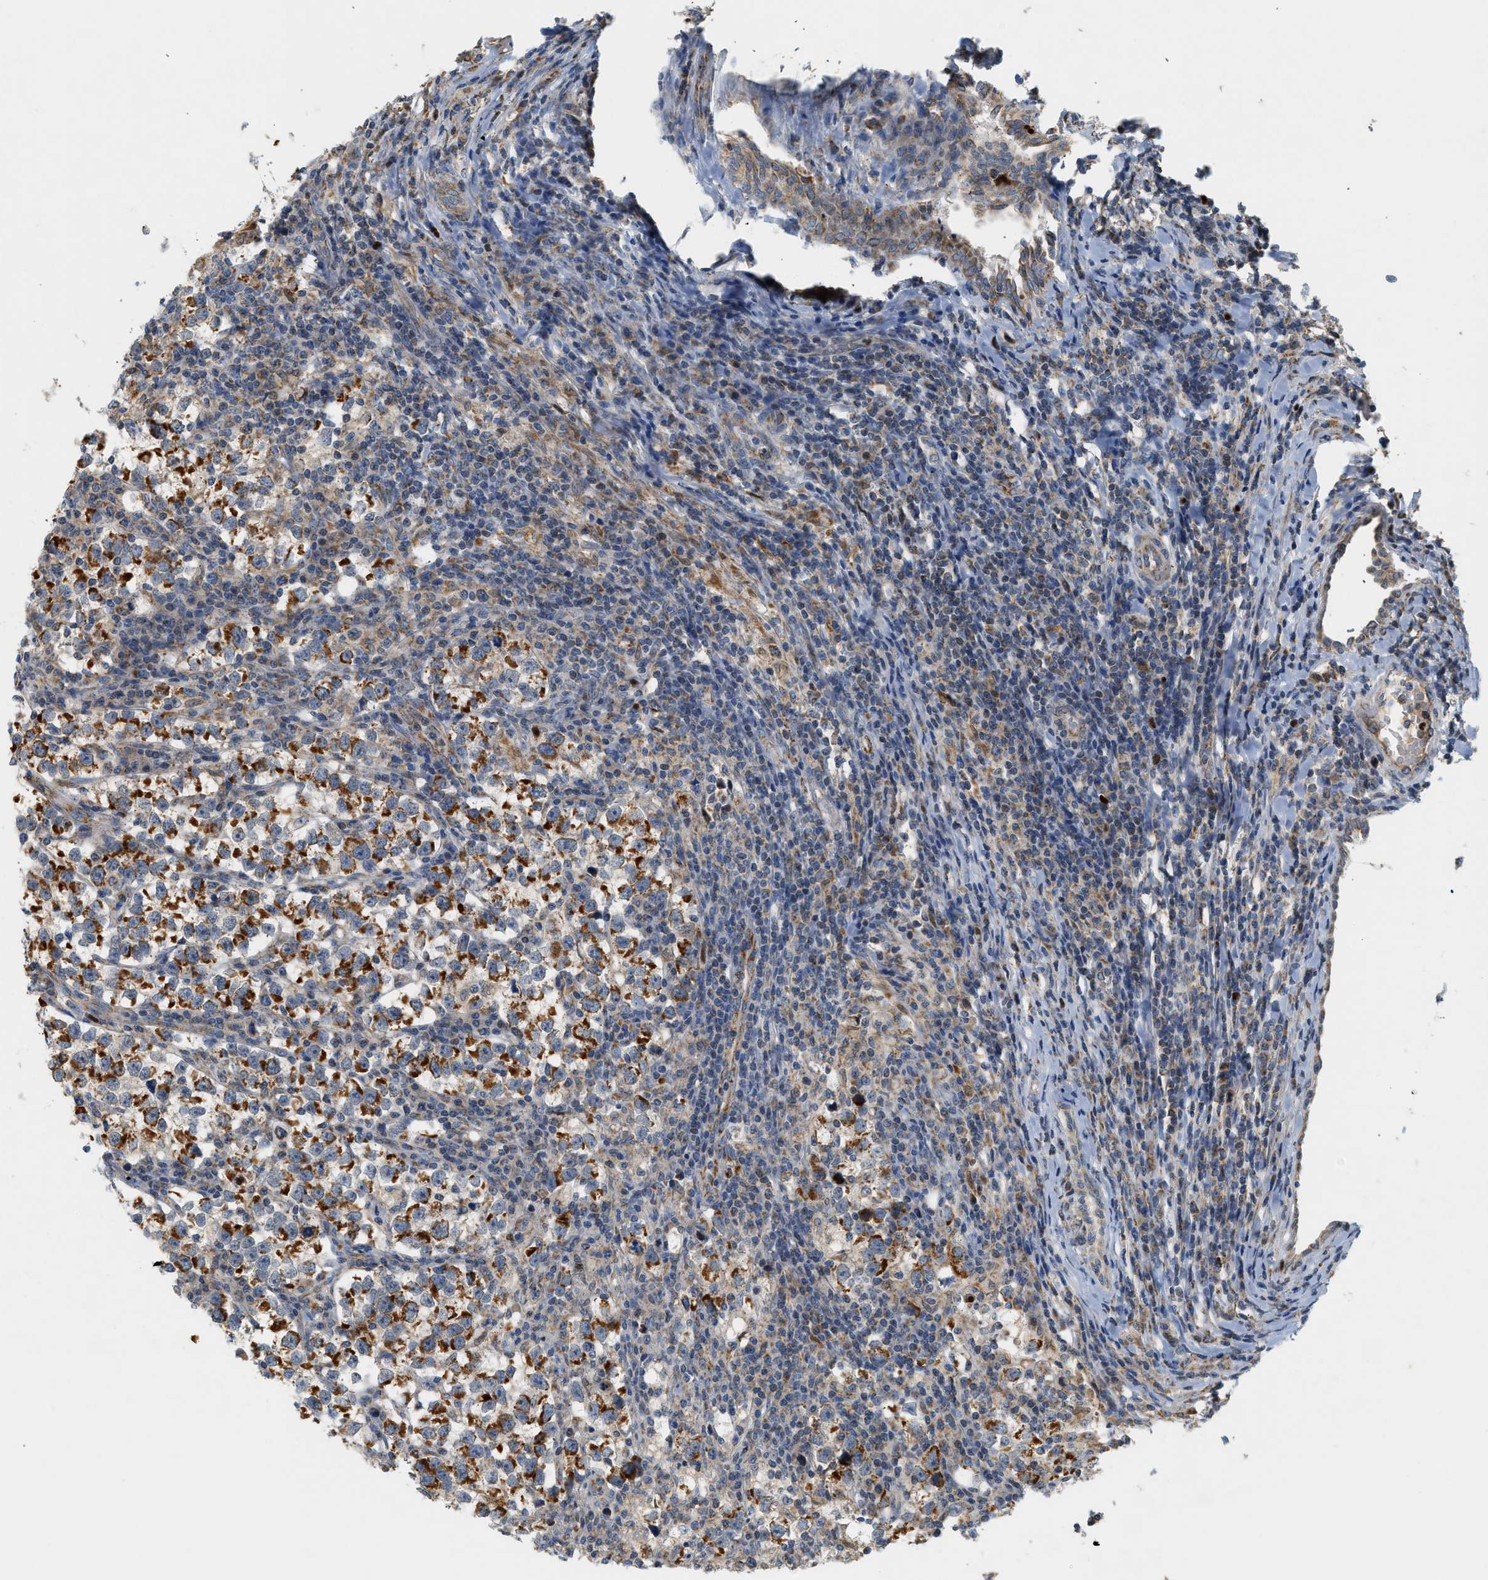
{"staining": {"intensity": "strong", "quantity": "25%-75%", "location": "cytoplasmic/membranous"}, "tissue": "testis cancer", "cell_type": "Tumor cells", "image_type": "cancer", "snomed": [{"axis": "morphology", "description": "Normal tissue, NOS"}, {"axis": "morphology", "description": "Seminoma, NOS"}, {"axis": "topography", "description": "Testis"}], "caption": "Seminoma (testis) tissue reveals strong cytoplasmic/membranous positivity in about 25%-75% of tumor cells, visualized by immunohistochemistry.", "gene": "MCU", "patient": {"sex": "male", "age": 43}}